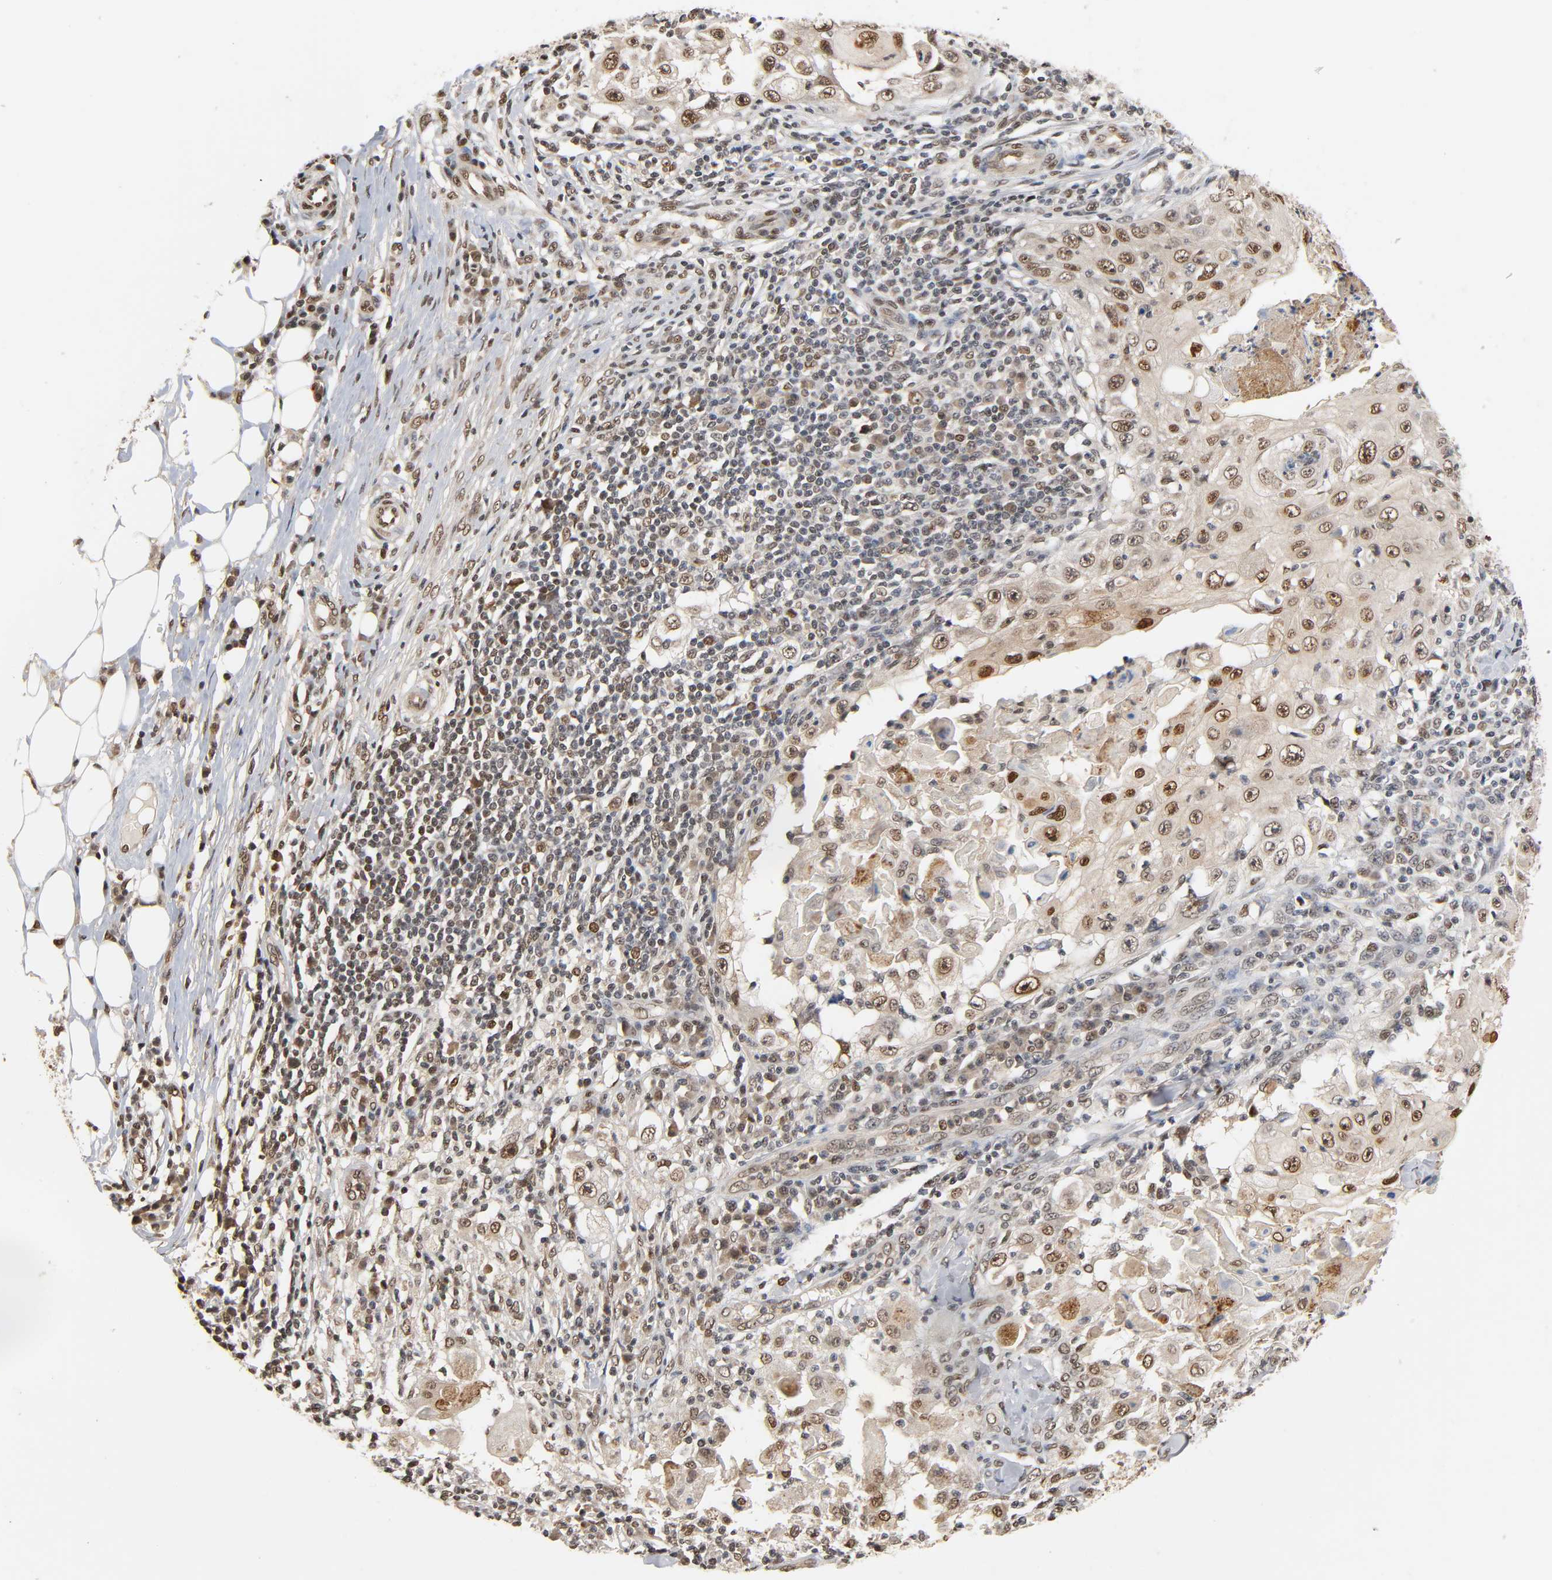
{"staining": {"intensity": "moderate", "quantity": "25%-75%", "location": "nuclear"}, "tissue": "skin cancer", "cell_type": "Tumor cells", "image_type": "cancer", "snomed": [{"axis": "morphology", "description": "Squamous cell carcinoma, NOS"}, {"axis": "topography", "description": "Skin"}], "caption": "IHC of human skin cancer (squamous cell carcinoma) exhibits medium levels of moderate nuclear expression in about 25%-75% of tumor cells. (DAB (3,3'-diaminobenzidine) IHC with brightfield microscopy, high magnification).", "gene": "UBC", "patient": {"sex": "male", "age": 86}}